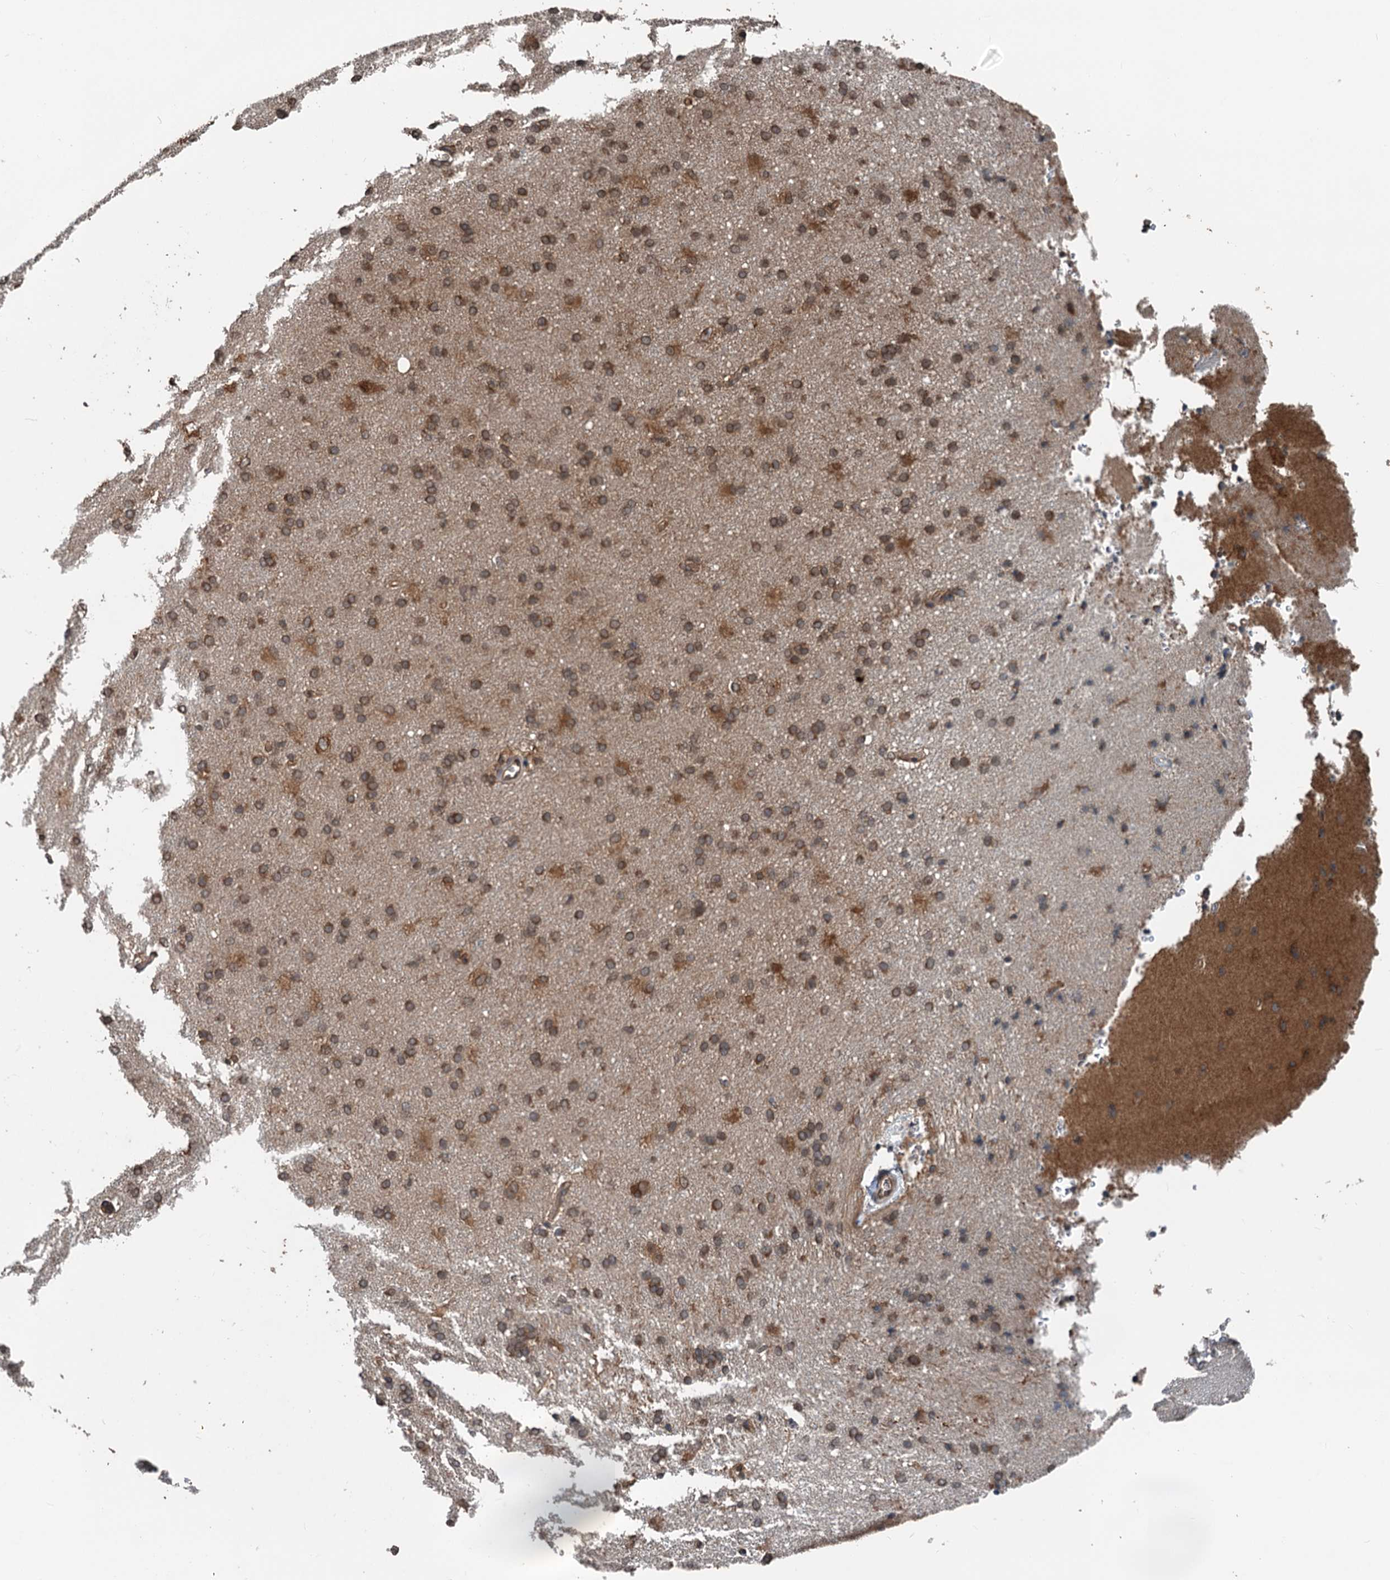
{"staining": {"intensity": "negative", "quantity": "none", "location": "none"}, "tissue": "cerebral cortex", "cell_type": "Endothelial cells", "image_type": "normal", "snomed": [{"axis": "morphology", "description": "Normal tissue, NOS"}, {"axis": "topography", "description": "Cerebral cortex"}], "caption": "DAB (3,3'-diaminobenzidine) immunohistochemical staining of normal cerebral cortex demonstrates no significant staining in endothelial cells. (DAB immunohistochemistry visualized using brightfield microscopy, high magnification).", "gene": "N4BP2L2", "patient": {"sex": "male", "age": 62}}